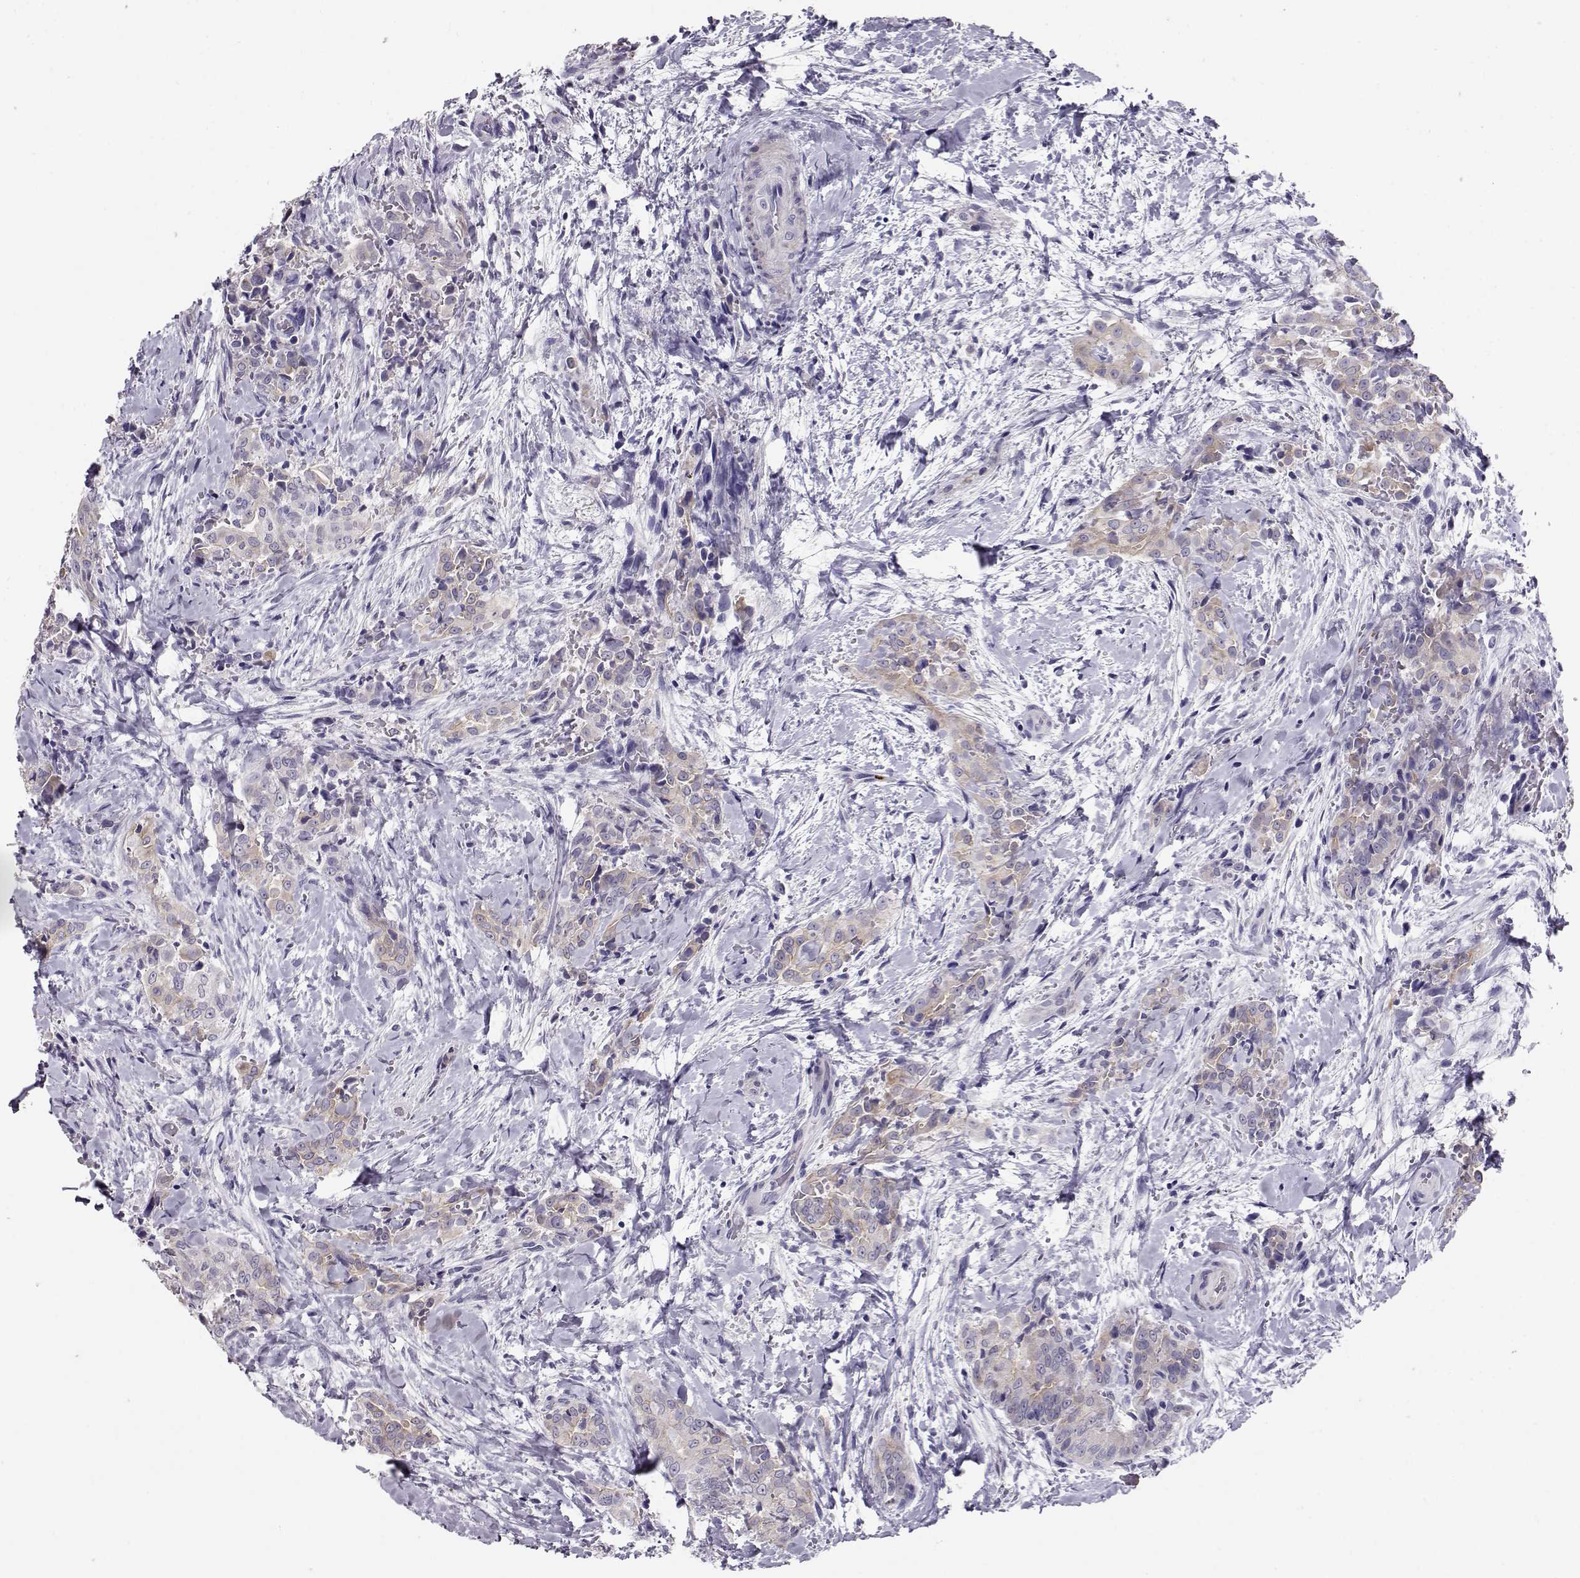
{"staining": {"intensity": "weak", "quantity": "25%-75%", "location": "cytoplasmic/membranous"}, "tissue": "thyroid cancer", "cell_type": "Tumor cells", "image_type": "cancer", "snomed": [{"axis": "morphology", "description": "Papillary adenocarcinoma, NOS"}, {"axis": "topography", "description": "Thyroid gland"}], "caption": "Papillary adenocarcinoma (thyroid) stained with a protein marker shows weak staining in tumor cells.", "gene": "RD3", "patient": {"sex": "male", "age": 61}}